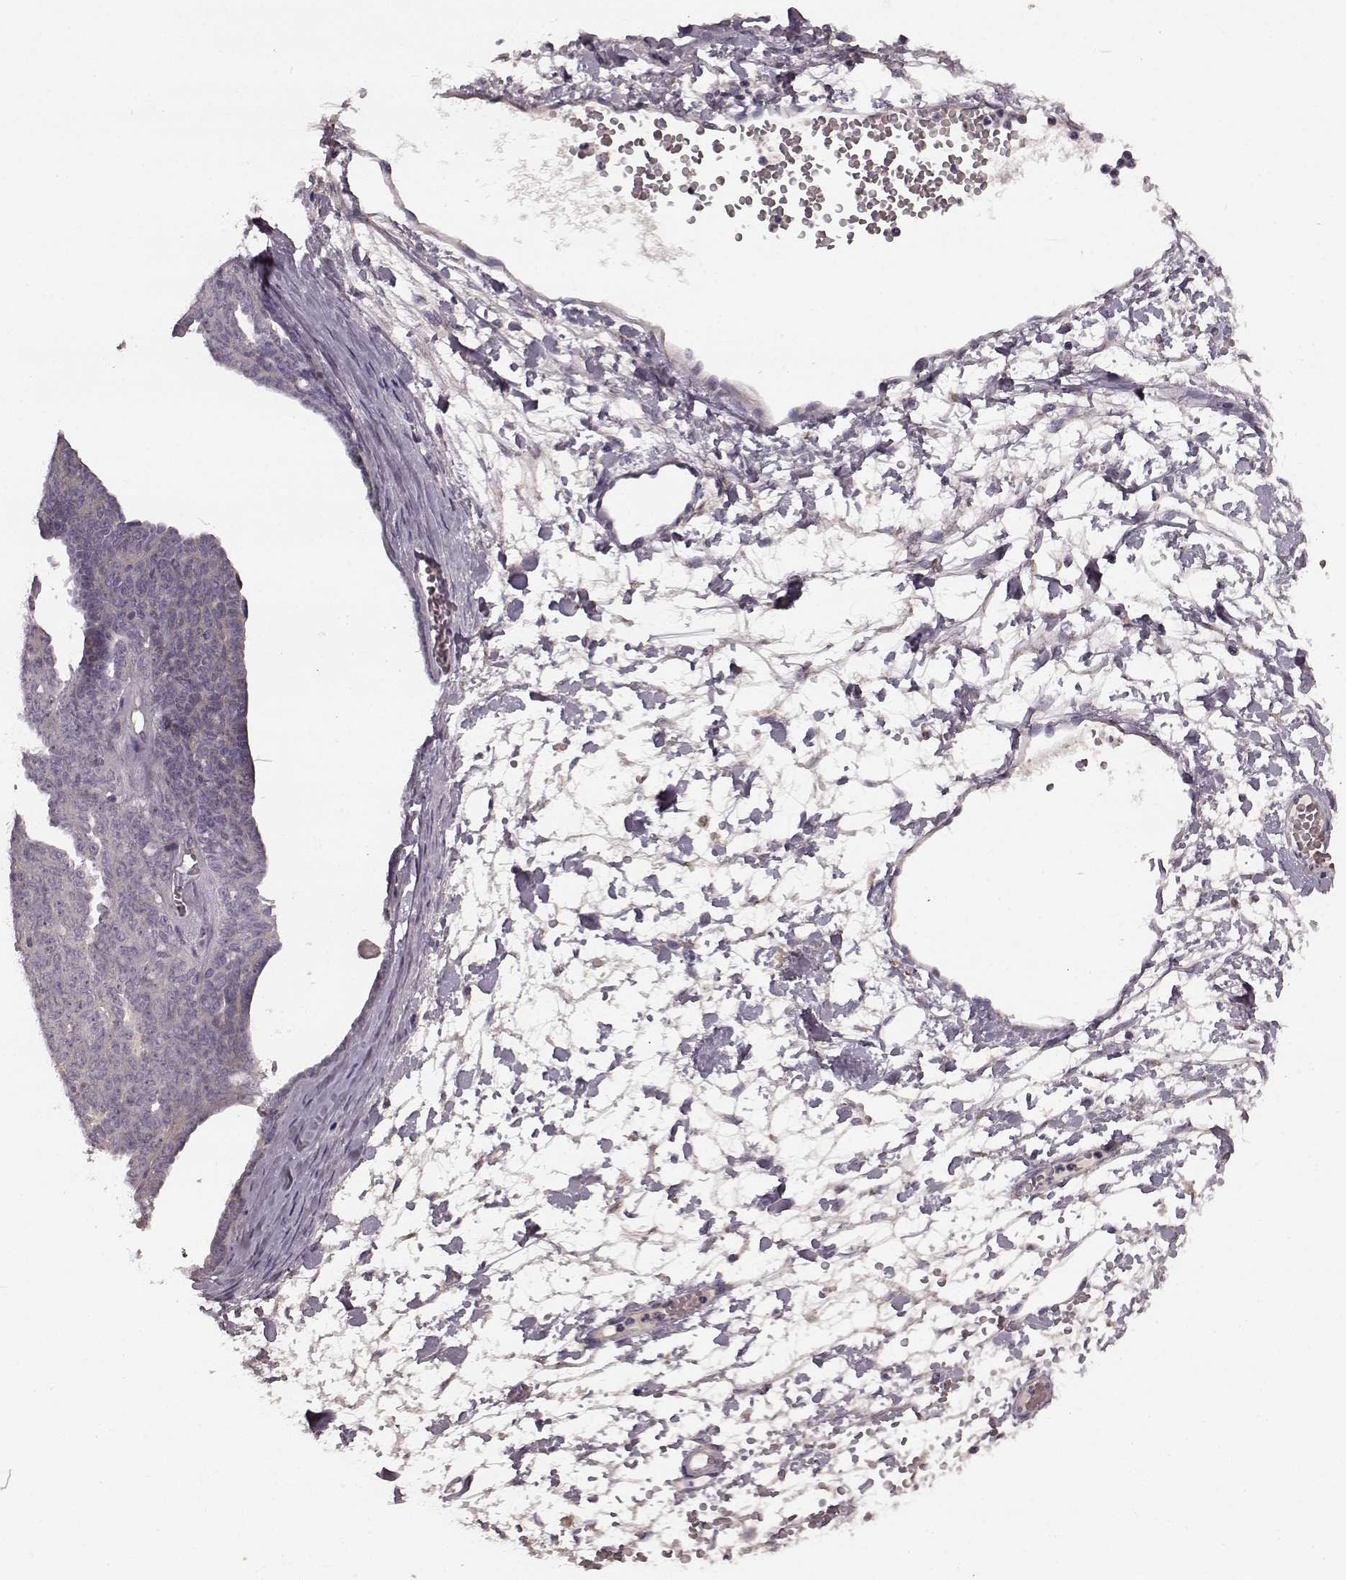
{"staining": {"intensity": "negative", "quantity": "none", "location": "none"}, "tissue": "ovarian cancer", "cell_type": "Tumor cells", "image_type": "cancer", "snomed": [{"axis": "morphology", "description": "Cystadenocarcinoma, serous, NOS"}, {"axis": "topography", "description": "Ovary"}], "caption": "Image shows no protein expression in tumor cells of ovarian cancer tissue.", "gene": "SLC52A3", "patient": {"sex": "female", "age": 71}}